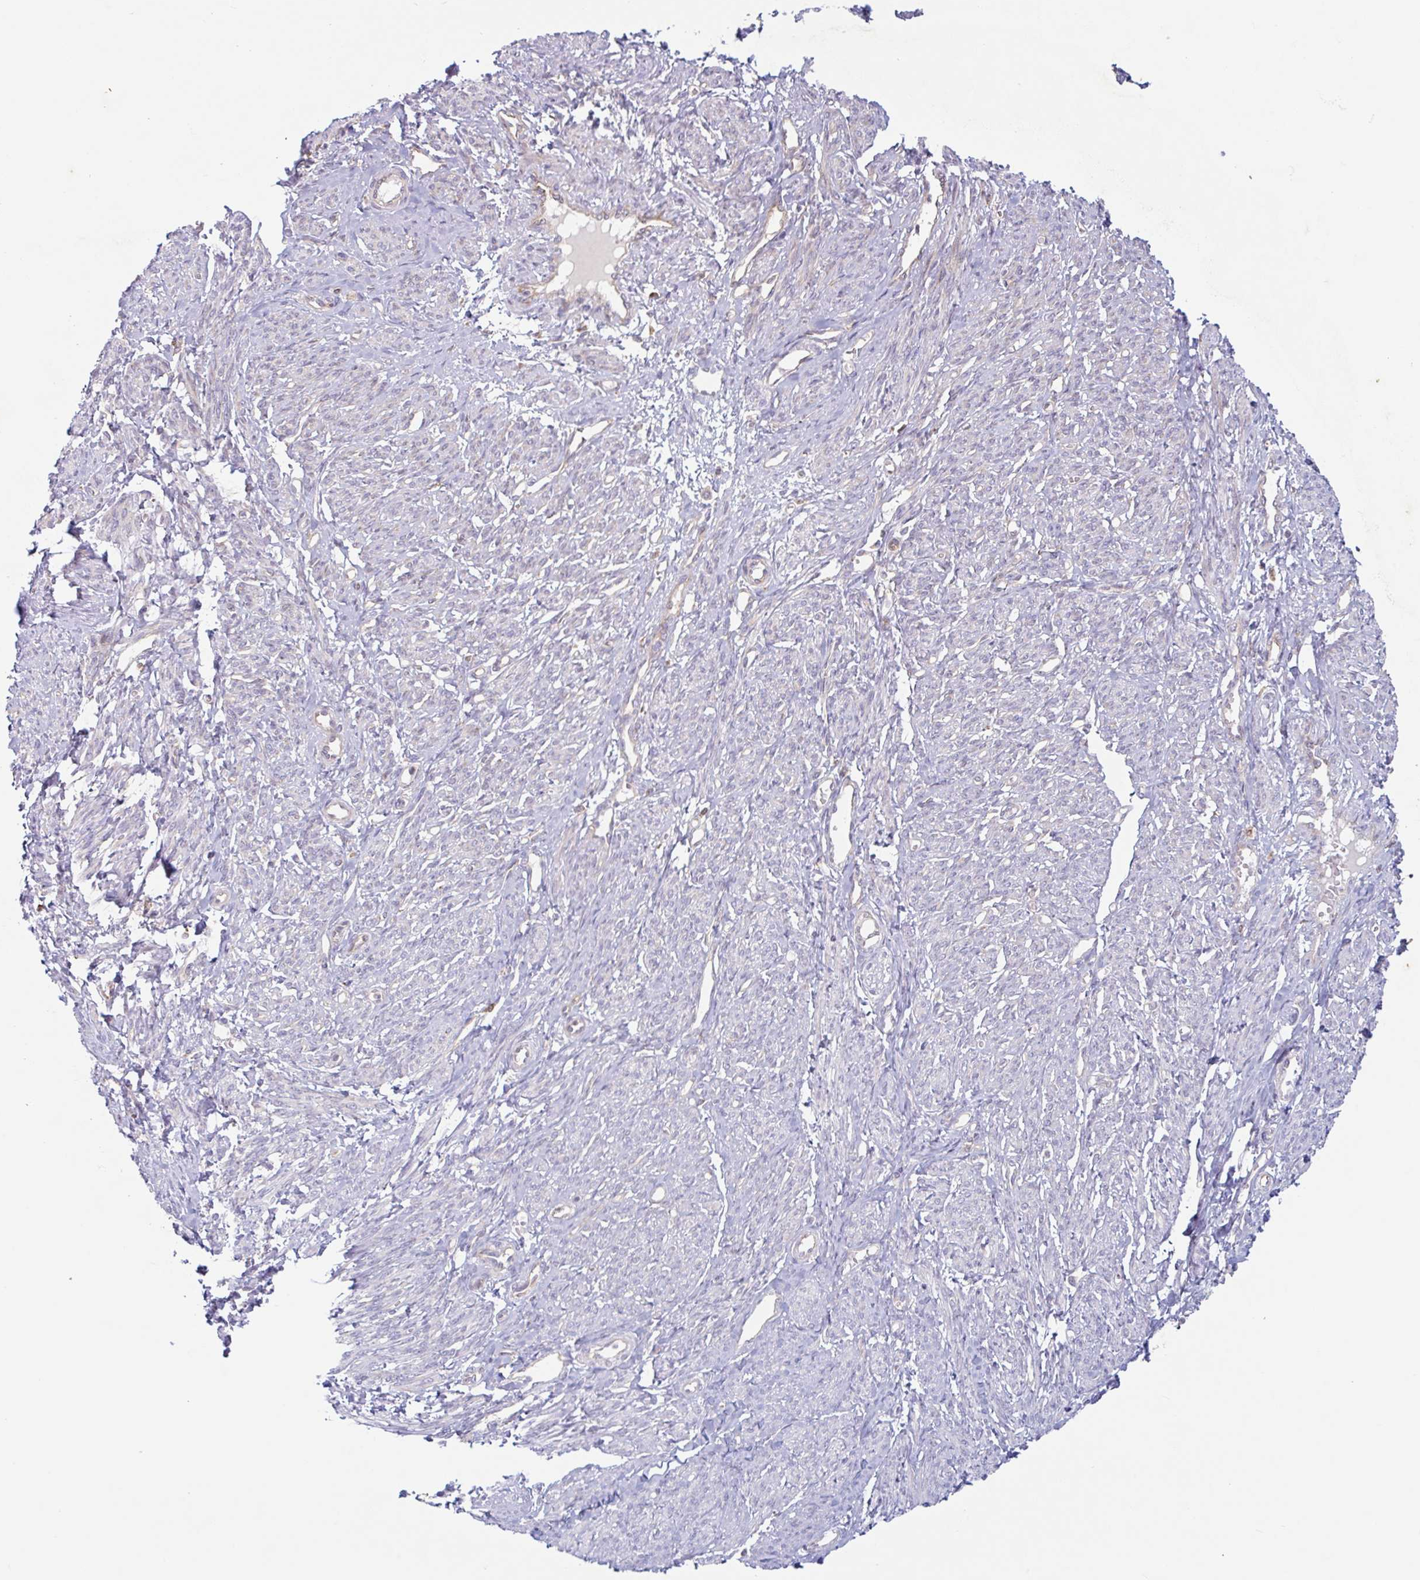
{"staining": {"intensity": "moderate", "quantity": "25%-75%", "location": "cytoplasmic/membranous,nuclear"}, "tissue": "smooth muscle", "cell_type": "Smooth muscle cells", "image_type": "normal", "snomed": [{"axis": "morphology", "description": "Normal tissue, NOS"}, {"axis": "topography", "description": "Smooth muscle"}], "caption": "This image displays IHC staining of benign smooth muscle, with medium moderate cytoplasmic/membranous,nuclear expression in approximately 25%-75% of smooth muscle cells.", "gene": "RIT1", "patient": {"sex": "female", "age": 65}}